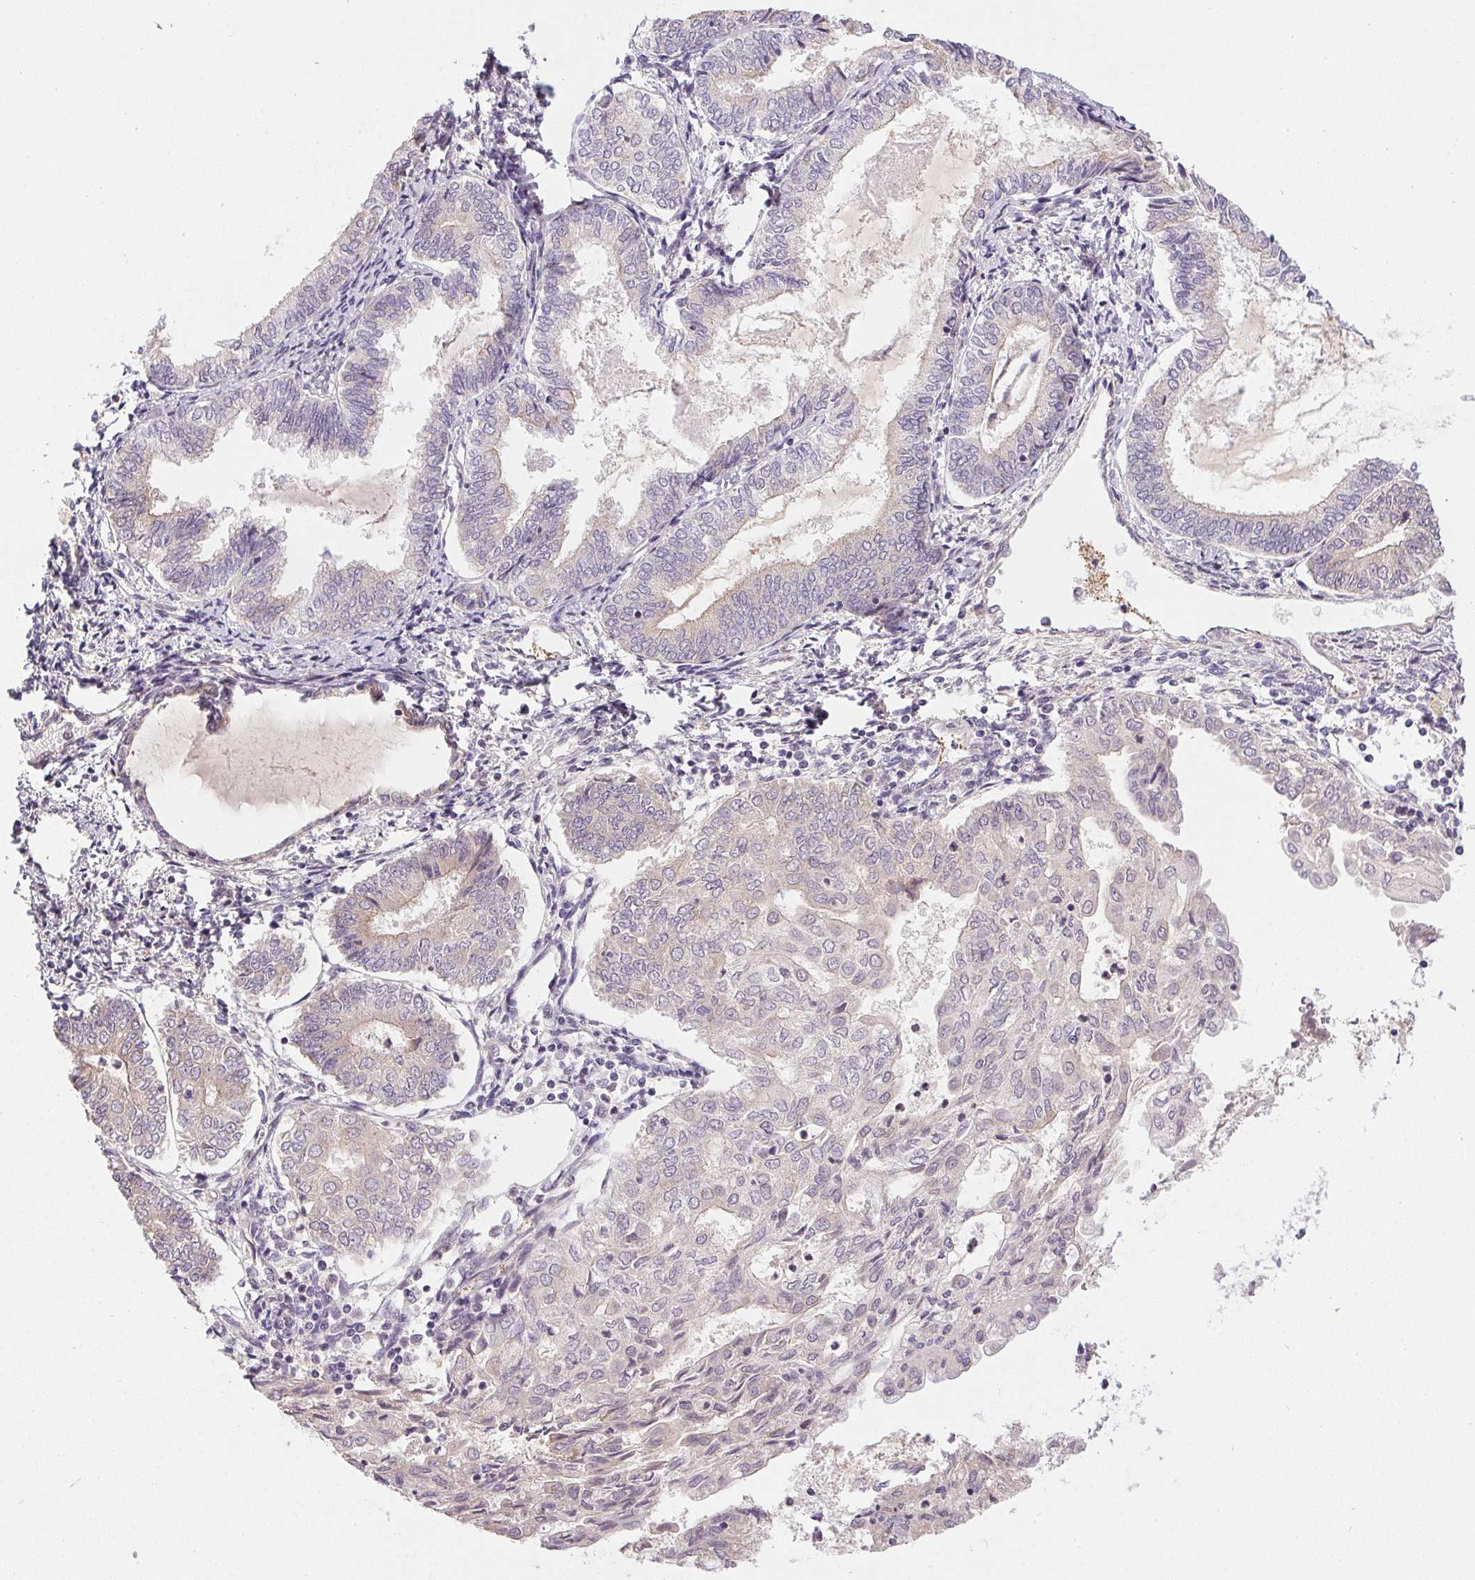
{"staining": {"intensity": "negative", "quantity": "none", "location": "none"}, "tissue": "endometrial cancer", "cell_type": "Tumor cells", "image_type": "cancer", "snomed": [{"axis": "morphology", "description": "Adenocarcinoma, NOS"}, {"axis": "topography", "description": "Endometrium"}], "caption": "This photomicrograph is of endometrial adenocarcinoma stained with immunohistochemistry to label a protein in brown with the nuclei are counter-stained blue. There is no expression in tumor cells.", "gene": "CFAP92", "patient": {"sex": "female", "age": 68}}